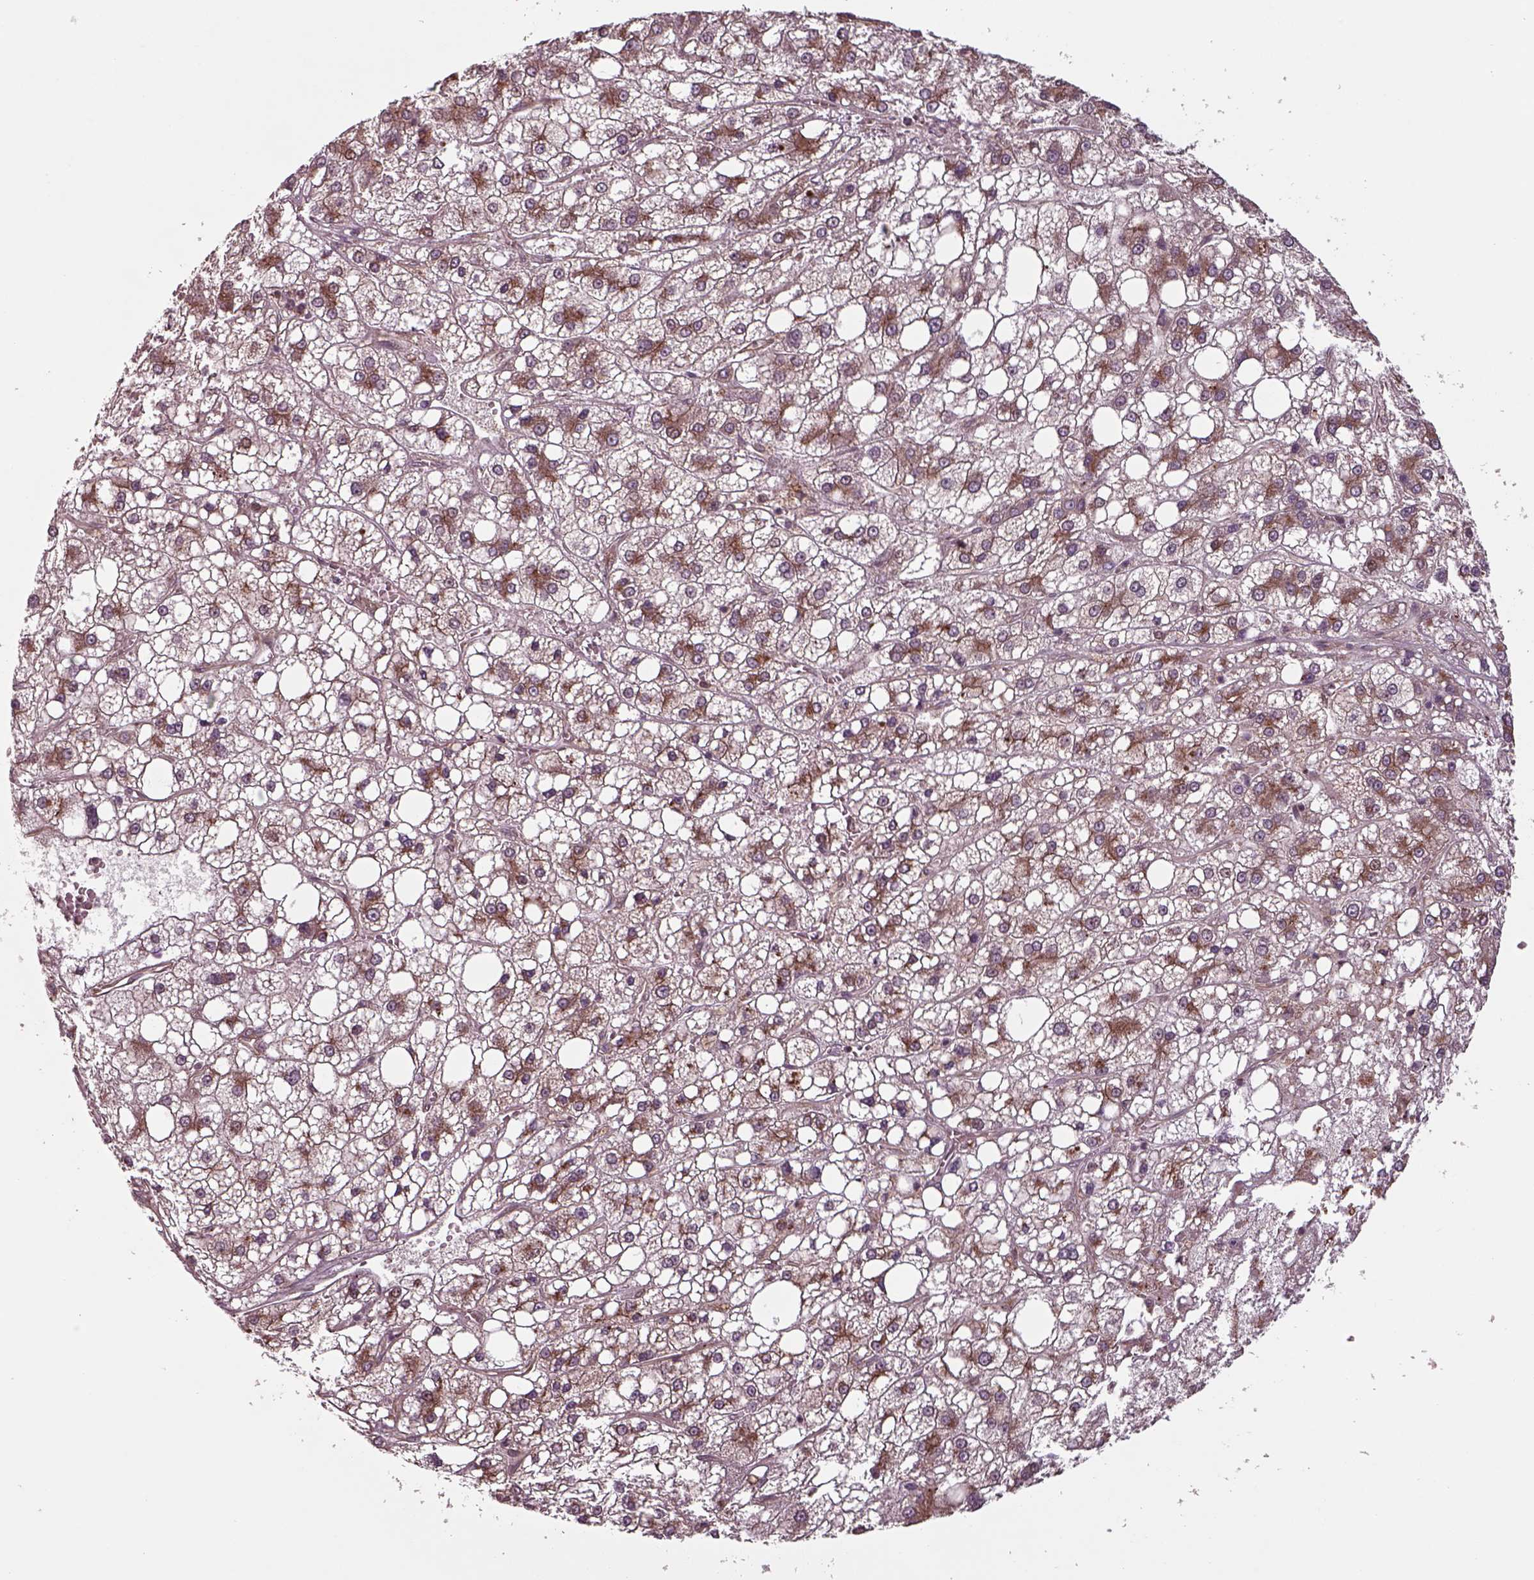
{"staining": {"intensity": "moderate", "quantity": "25%-75%", "location": "cytoplasmic/membranous"}, "tissue": "liver cancer", "cell_type": "Tumor cells", "image_type": "cancer", "snomed": [{"axis": "morphology", "description": "Carcinoma, Hepatocellular, NOS"}, {"axis": "topography", "description": "Liver"}], "caption": "Immunohistochemical staining of liver cancer demonstrates medium levels of moderate cytoplasmic/membranous protein positivity in approximately 25%-75% of tumor cells.", "gene": "CHMP3", "patient": {"sex": "male", "age": 73}}